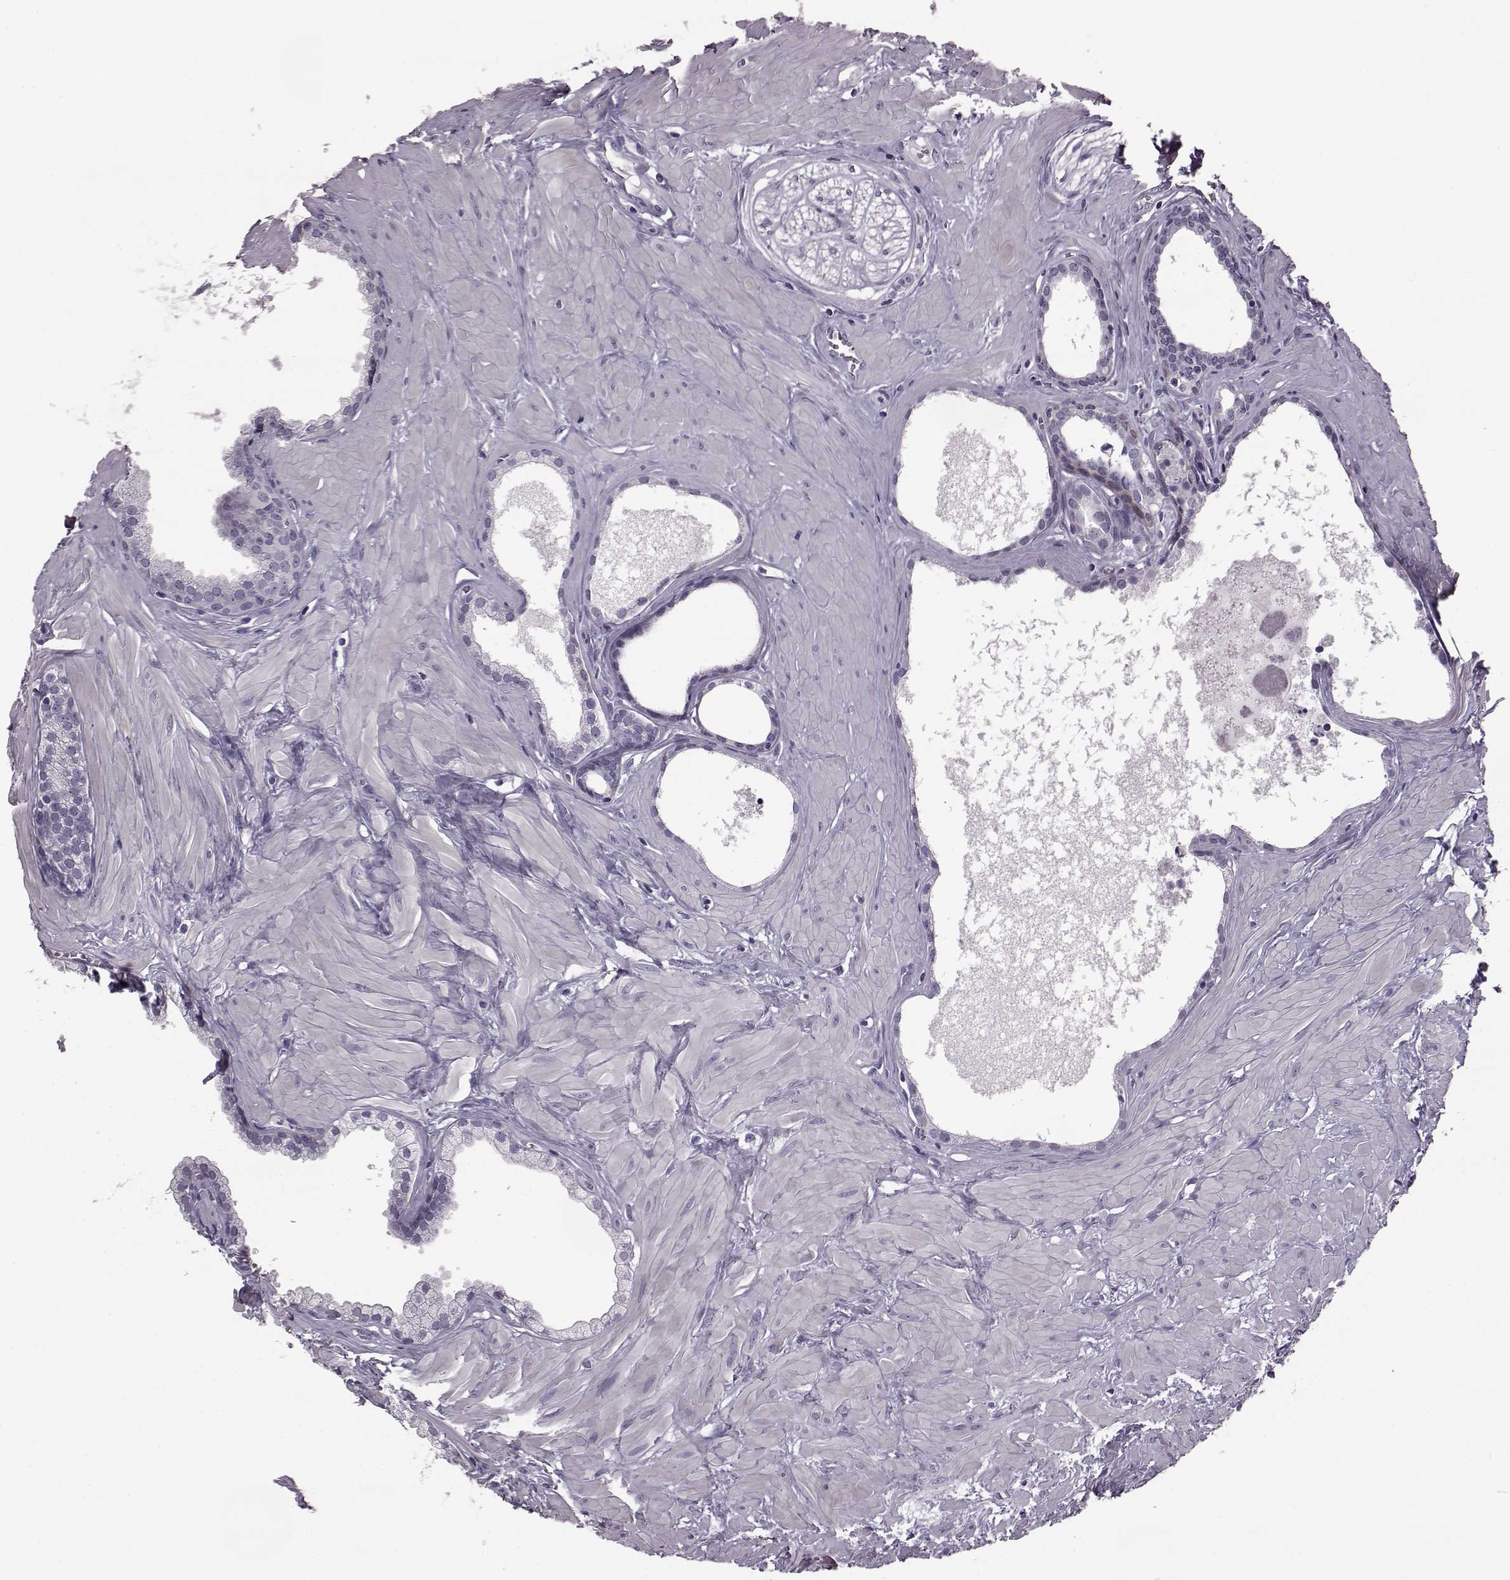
{"staining": {"intensity": "negative", "quantity": "none", "location": "none"}, "tissue": "prostate", "cell_type": "Glandular cells", "image_type": "normal", "snomed": [{"axis": "morphology", "description": "Normal tissue, NOS"}, {"axis": "topography", "description": "Prostate"}], "caption": "The immunohistochemistry image has no significant expression in glandular cells of prostate. Brightfield microscopy of IHC stained with DAB (3,3'-diaminobenzidine) (brown) and hematoxylin (blue), captured at high magnification.", "gene": "ODAD4", "patient": {"sex": "male", "age": 48}}